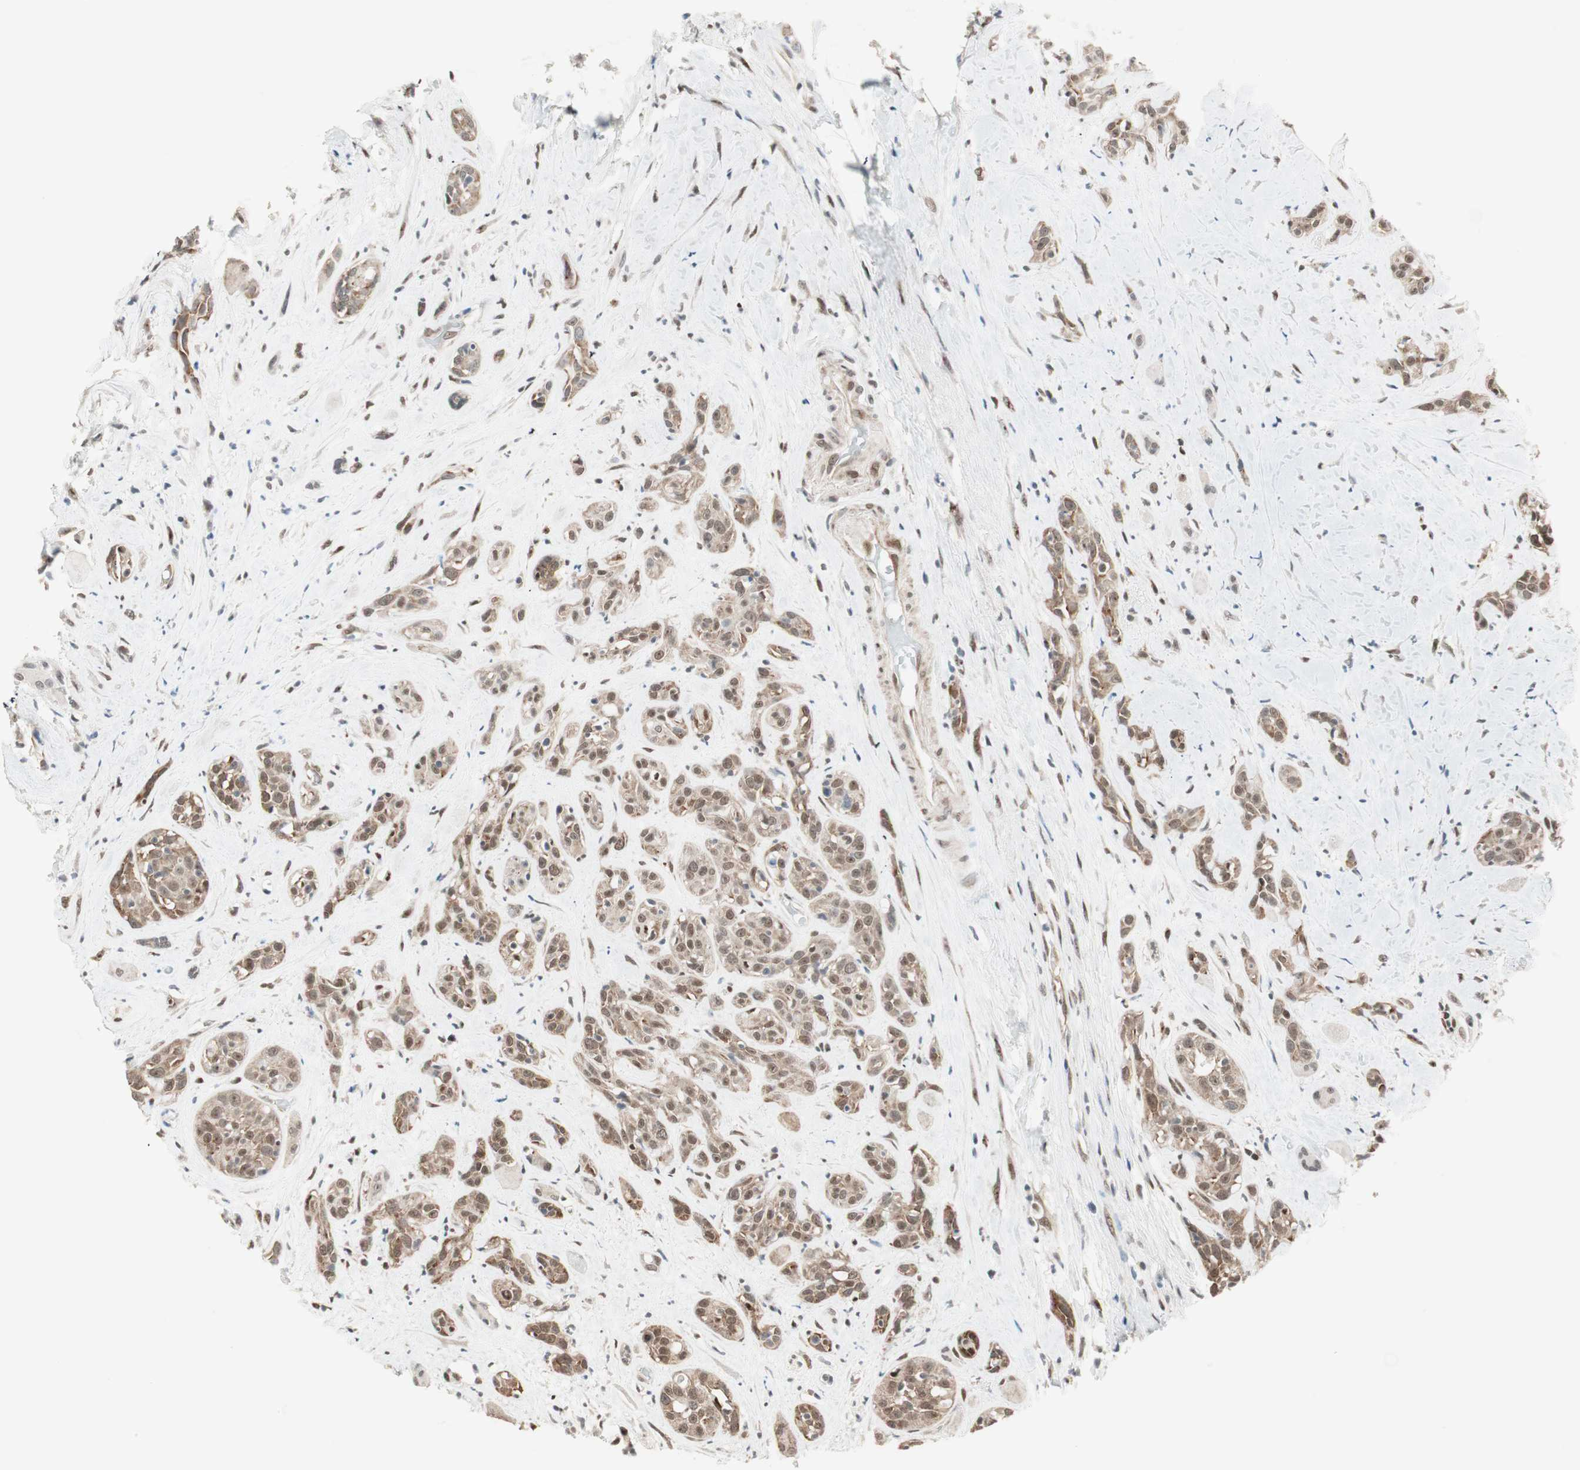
{"staining": {"intensity": "moderate", "quantity": ">75%", "location": "cytoplasmic/membranous,nuclear"}, "tissue": "head and neck cancer", "cell_type": "Tumor cells", "image_type": "cancer", "snomed": [{"axis": "morphology", "description": "Squamous cell carcinoma, NOS"}, {"axis": "topography", "description": "Head-Neck"}], "caption": "The image shows staining of squamous cell carcinoma (head and neck), revealing moderate cytoplasmic/membranous and nuclear protein positivity (brown color) within tumor cells. (DAB = brown stain, brightfield microscopy at high magnification).", "gene": "ZBTB17", "patient": {"sex": "male", "age": 62}}